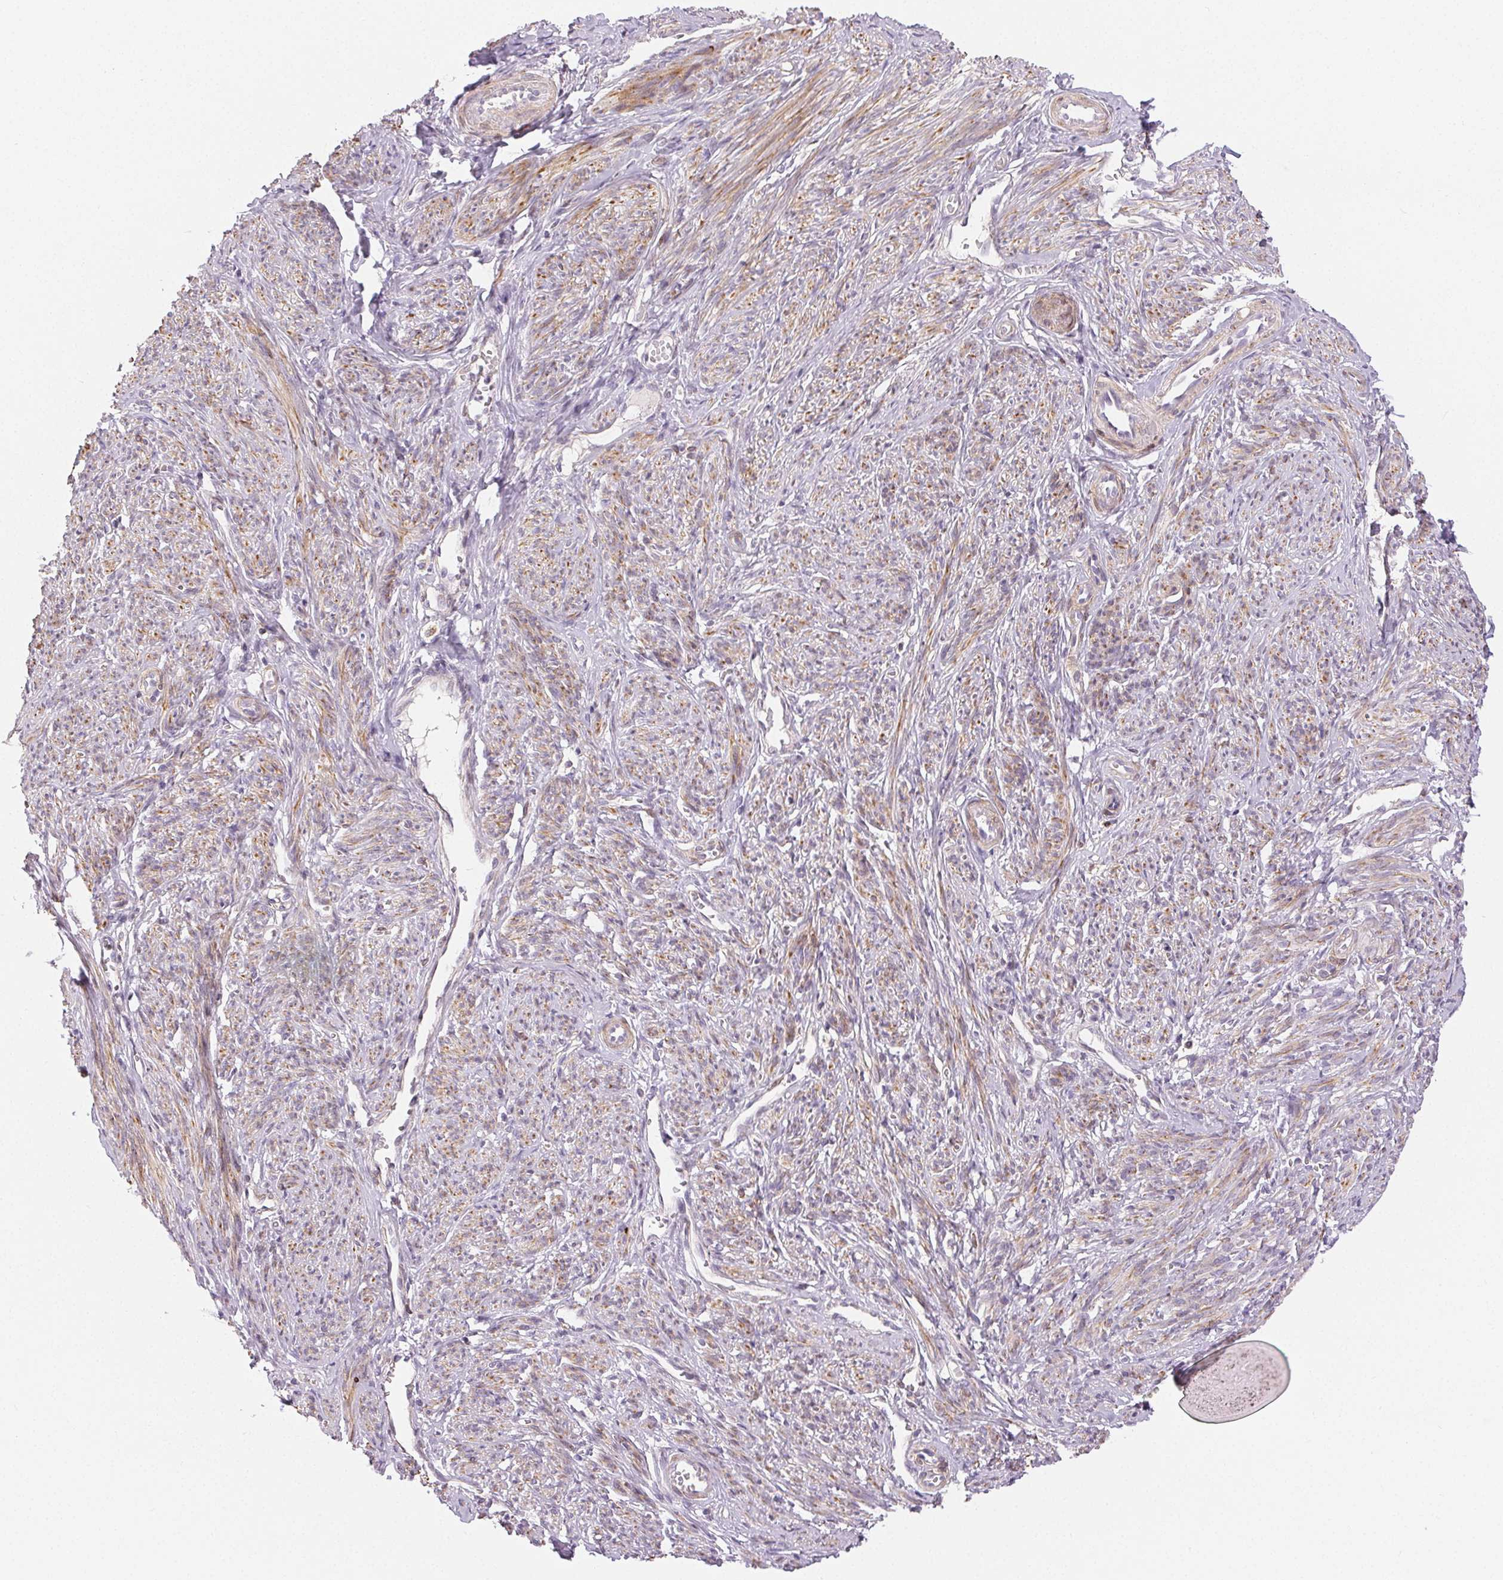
{"staining": {"intensity": "moderate", "quantity": "25%-75%", "location": "cytoplasmic/membranous"}, "tissue": "smooth muscle", "cell_type": "Smooth muscle cells", "image_type": "normal", "snomed": [{"axis": "morphology", "description": "Normal tissue, NOS"}, {"axis": "topography", "description": "Smooth muscle"}], "caption": "The micrograph demonstrates staining of normal smooth muscle, revealing moderate cytoplasmic/membranous protein expression (brown color) within smooth muscle cells. The protein of interest is shown in brown color, while the nuclei are stained blue.", "gene": "RPGRIP1", "patient": {"sex": "female", "age": 65}}